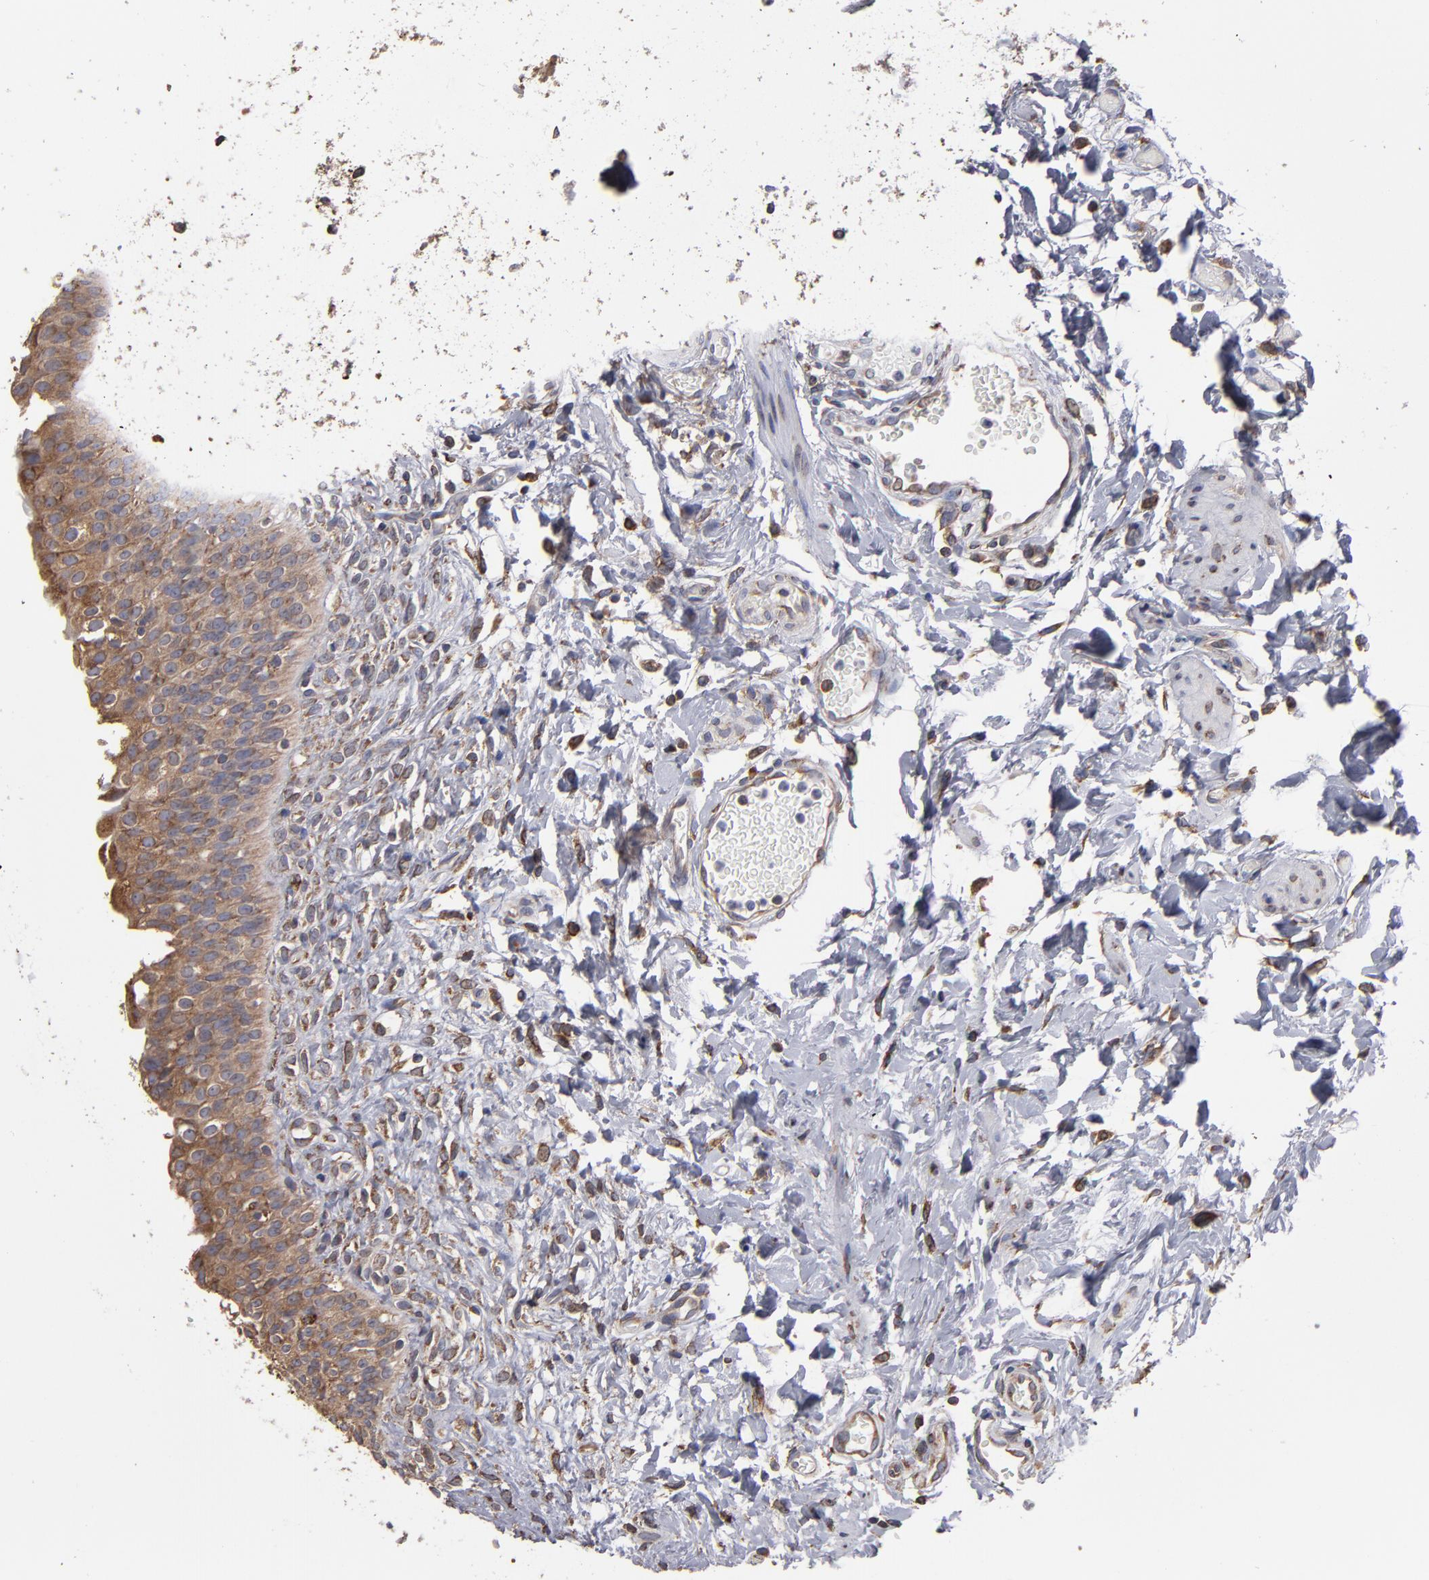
{"staining": {"intensity": "moderate", "quantity": ">75%", "location": "cytoplasmic/membranous"}, "tissue": "urinary bladder", "cell_type": "Urothelial cells", "image_type": "normal", "snomed": [{"axis": "morphology", "description": "Normal tissue, NOS"}, {"axis": "topography", "description": "Urinary bladder"}], "caption": "Immunohistochemical staining of benign human urinary bladder exhibits medium levels of moderate cytoplasmic/membranous positivity in approximately >75% of urothelial cells.", "gene": "SND1", "patient": {"sex": "female", "age": 80}}